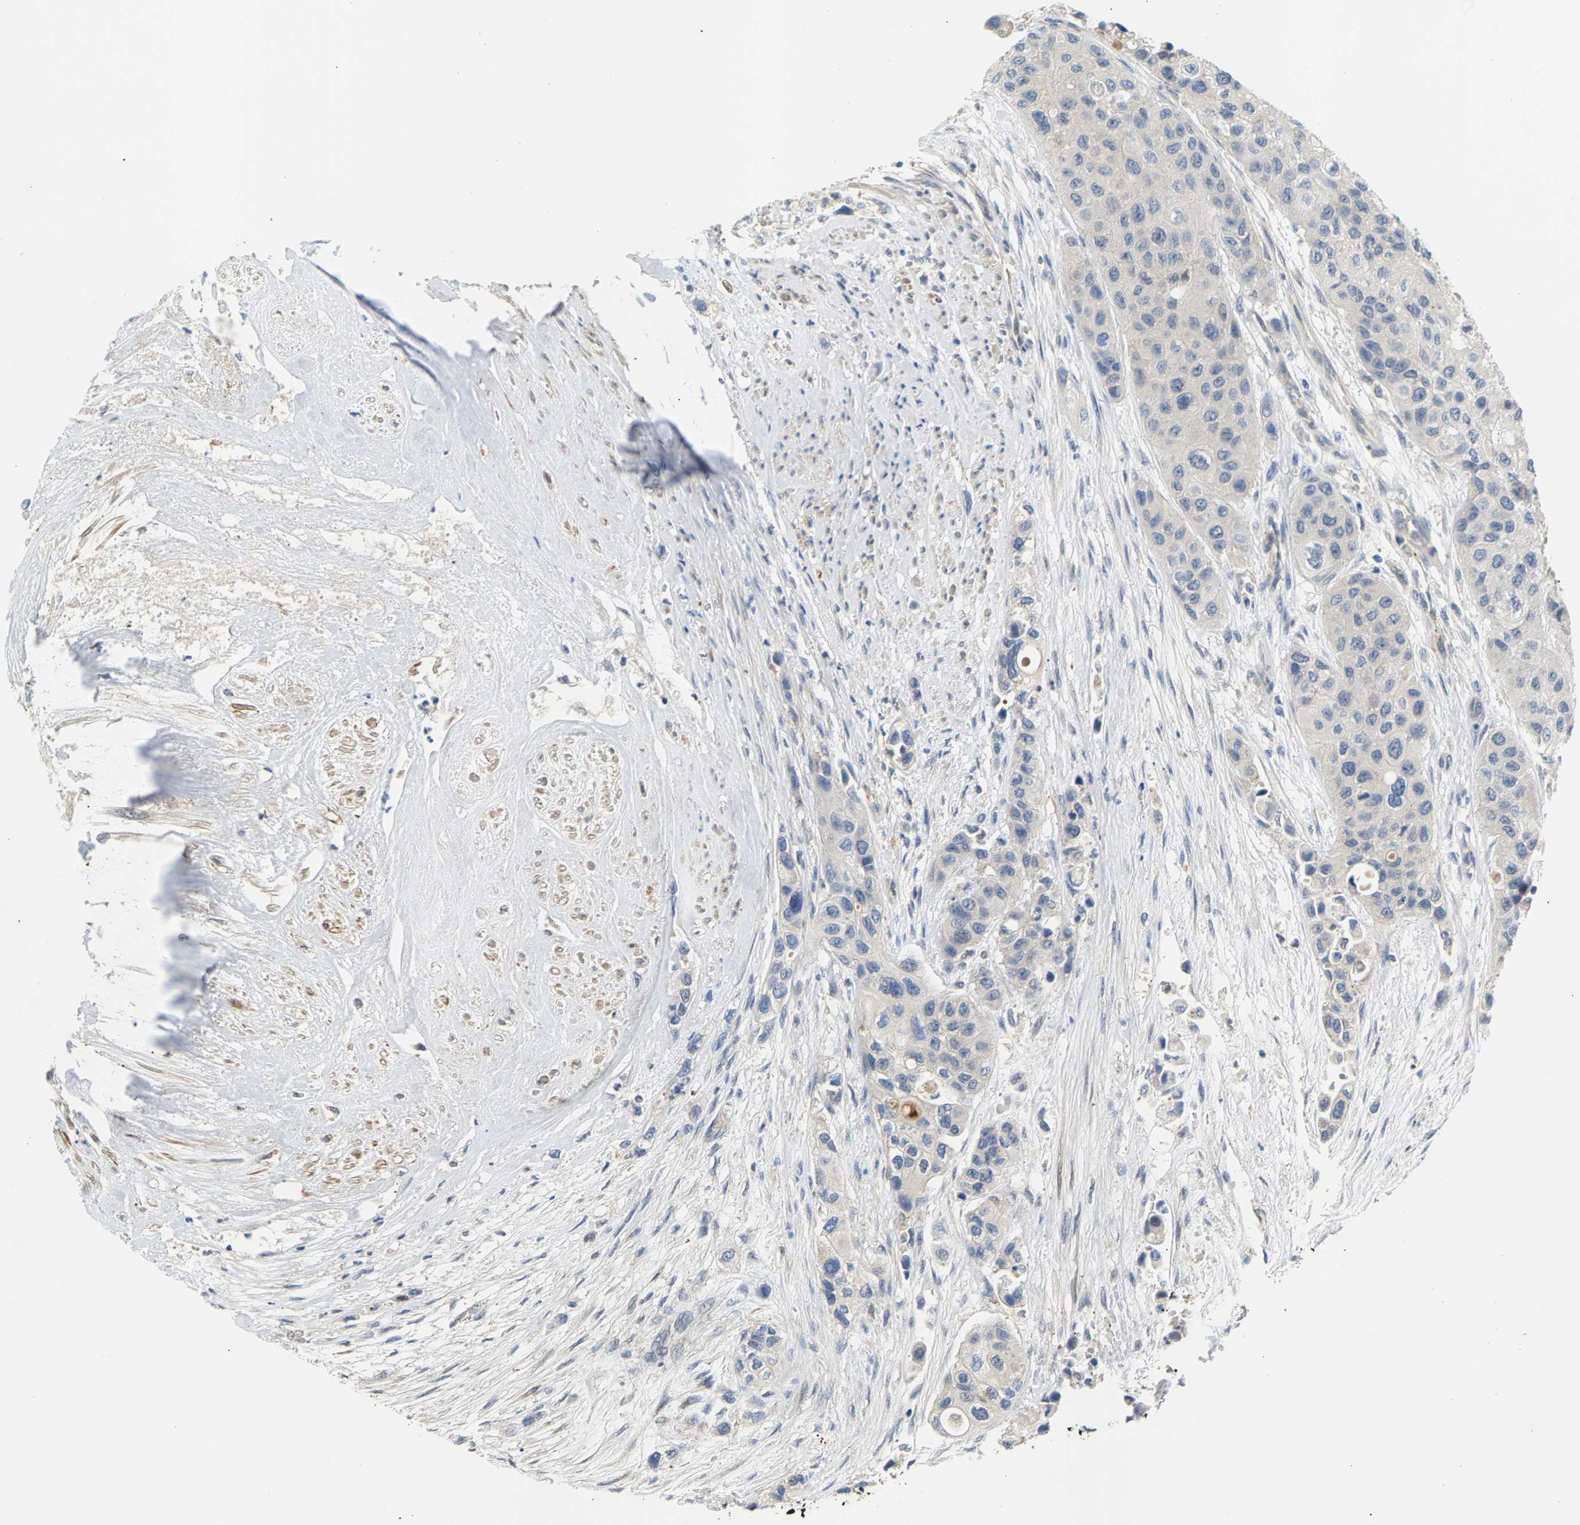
{"staining": {"intensity": "negative", "quantity": "none", "location": "none"}, "tissue": "urothelial cancer", "cell_type": "Tumor cells", "image_type": "cancer", "snomed": [{"axis": "morphology", "description": "Urothelial carcinoma, High grade"}, {"axis": "topography", "description": "Urinary bladder"}], "caption": "Tumor cells show no significant expression in urothelial cancer. The staining is performed using DAB (3,3'-diaminobenzidine) brown chromogen with nuclei counter-stained in using hematoxylin.", "gene": "KRTAP27-1", "patient": {"sex": "female", "age": 56}}